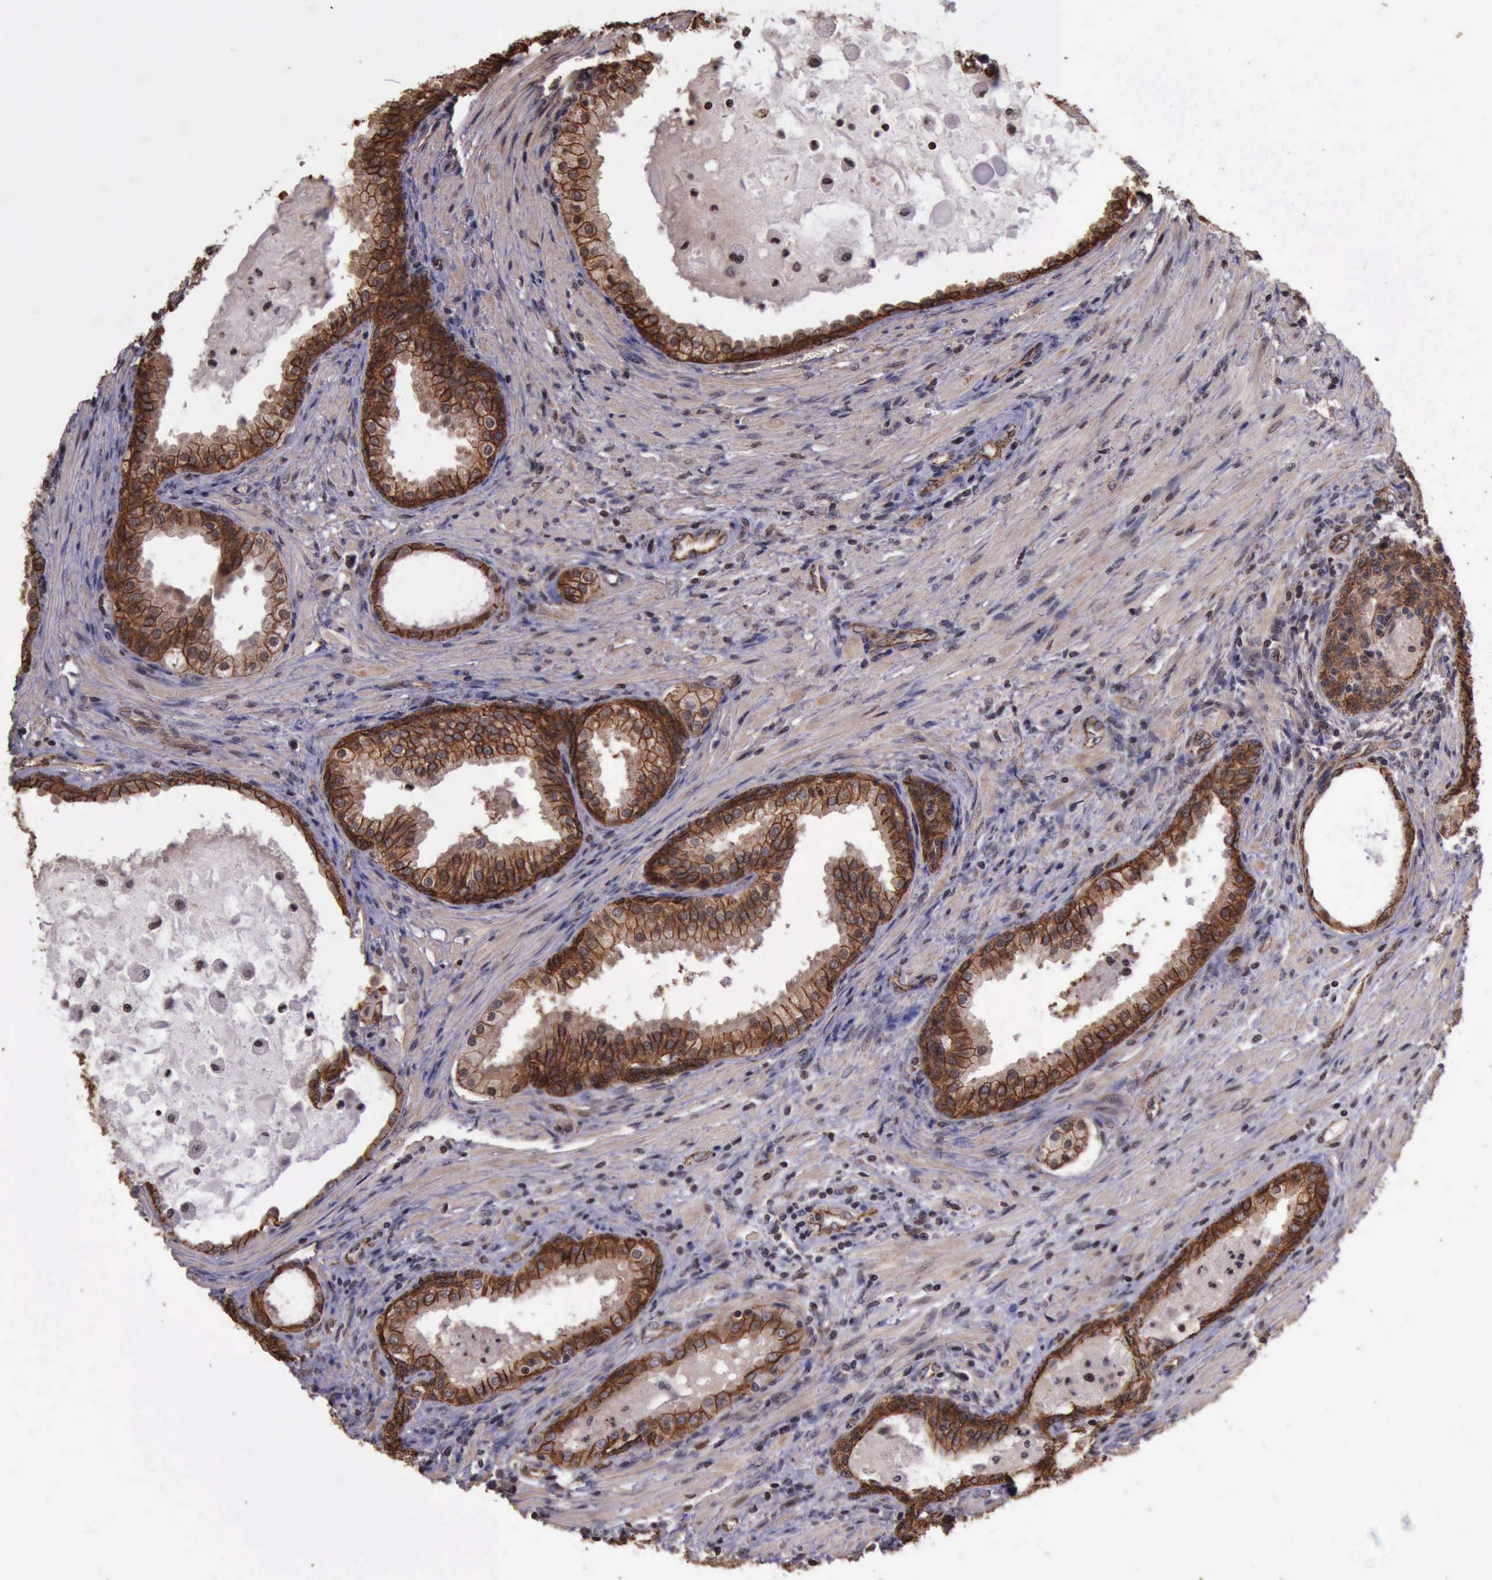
{"staining": {"intensity": "strong", "quantity": ">75%", "location": "cytoplasmic/membranous"}, "tissue": "prostate cancer", "cell_type": "Tumor cells", "image_type": "cancer", "snomed": [{"axis": "morphology", "description": "Adenocarcinoma, Medium grade"}, {"axis": "topography", "description": "Prostate"}], "caption": "Brown immunohistochemical staining in adenocarcinoma (medium-grade) (prostate) reveals strong cytoplasmic/membranous positivity in approximately >75% of tumor cells. (DAB IHC, brown staining for protein, blue staining for nuclei).", "gene": "CTNNB1", "patient": {"sex": "male", "age": 70}}